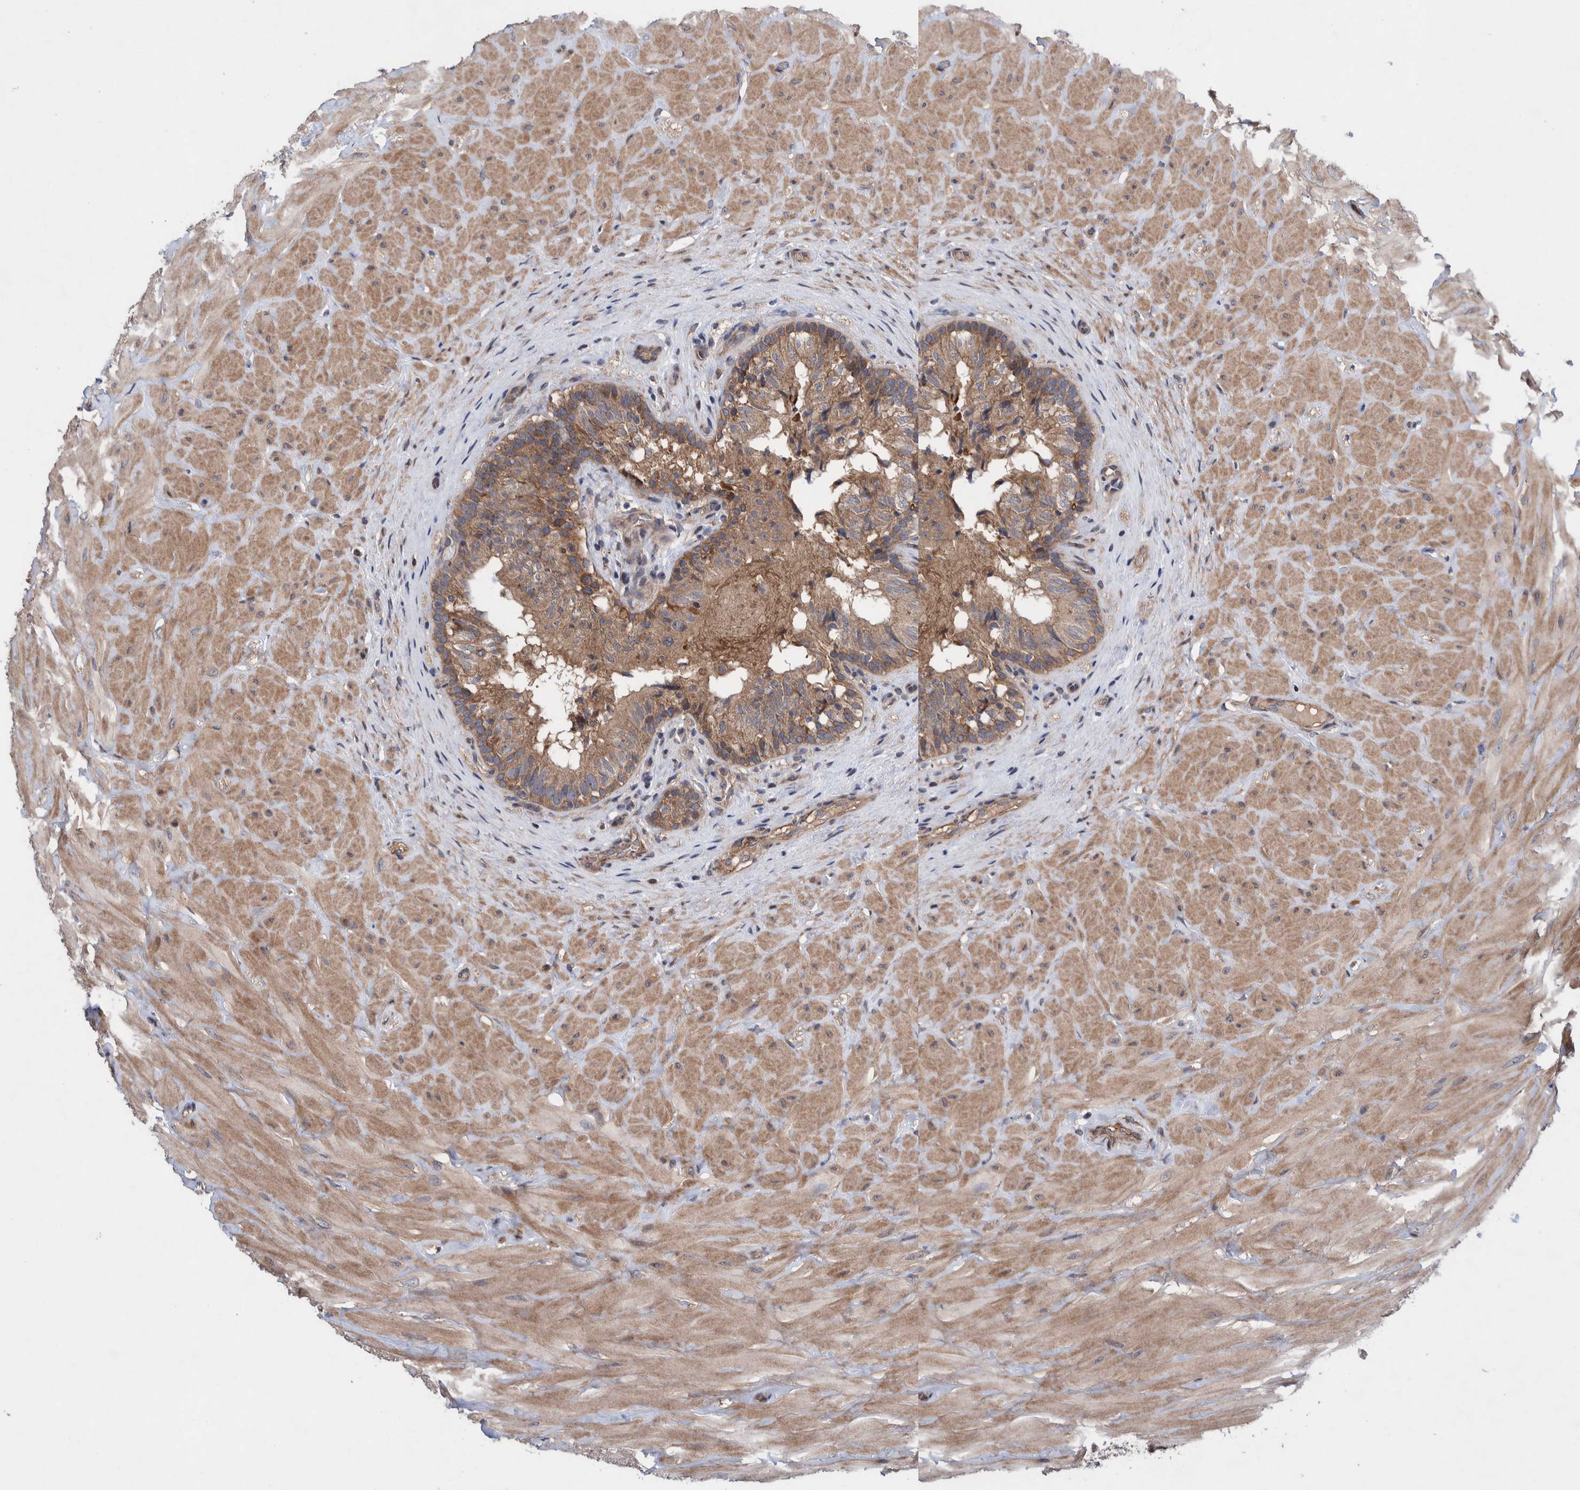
{"staining": {"intensity": "moderate", "quantity": ">75%", "location": "cytoplasmic/membranous"}, "tissue": "epididymis", "cell_type": "Glandular cells", "image_type": "normal", "snomed": [{"axis": "morphology", "description": "Normal tissue, NOS"}, {"axis": "topography", "description": "Soft tissue"}, {"axis": "topography", "description": "Epididymis"}], "caption": "Brown immunohistochemical staining in benign epididymis demonstrates moderate cytoplasmic/membranous staining in about >75% of glandular cells. (Brightfield microscopy of DAB IHC at high magnification).", "gene": "PIK3R6", "patient": {"sex": "male", "age": 26}}